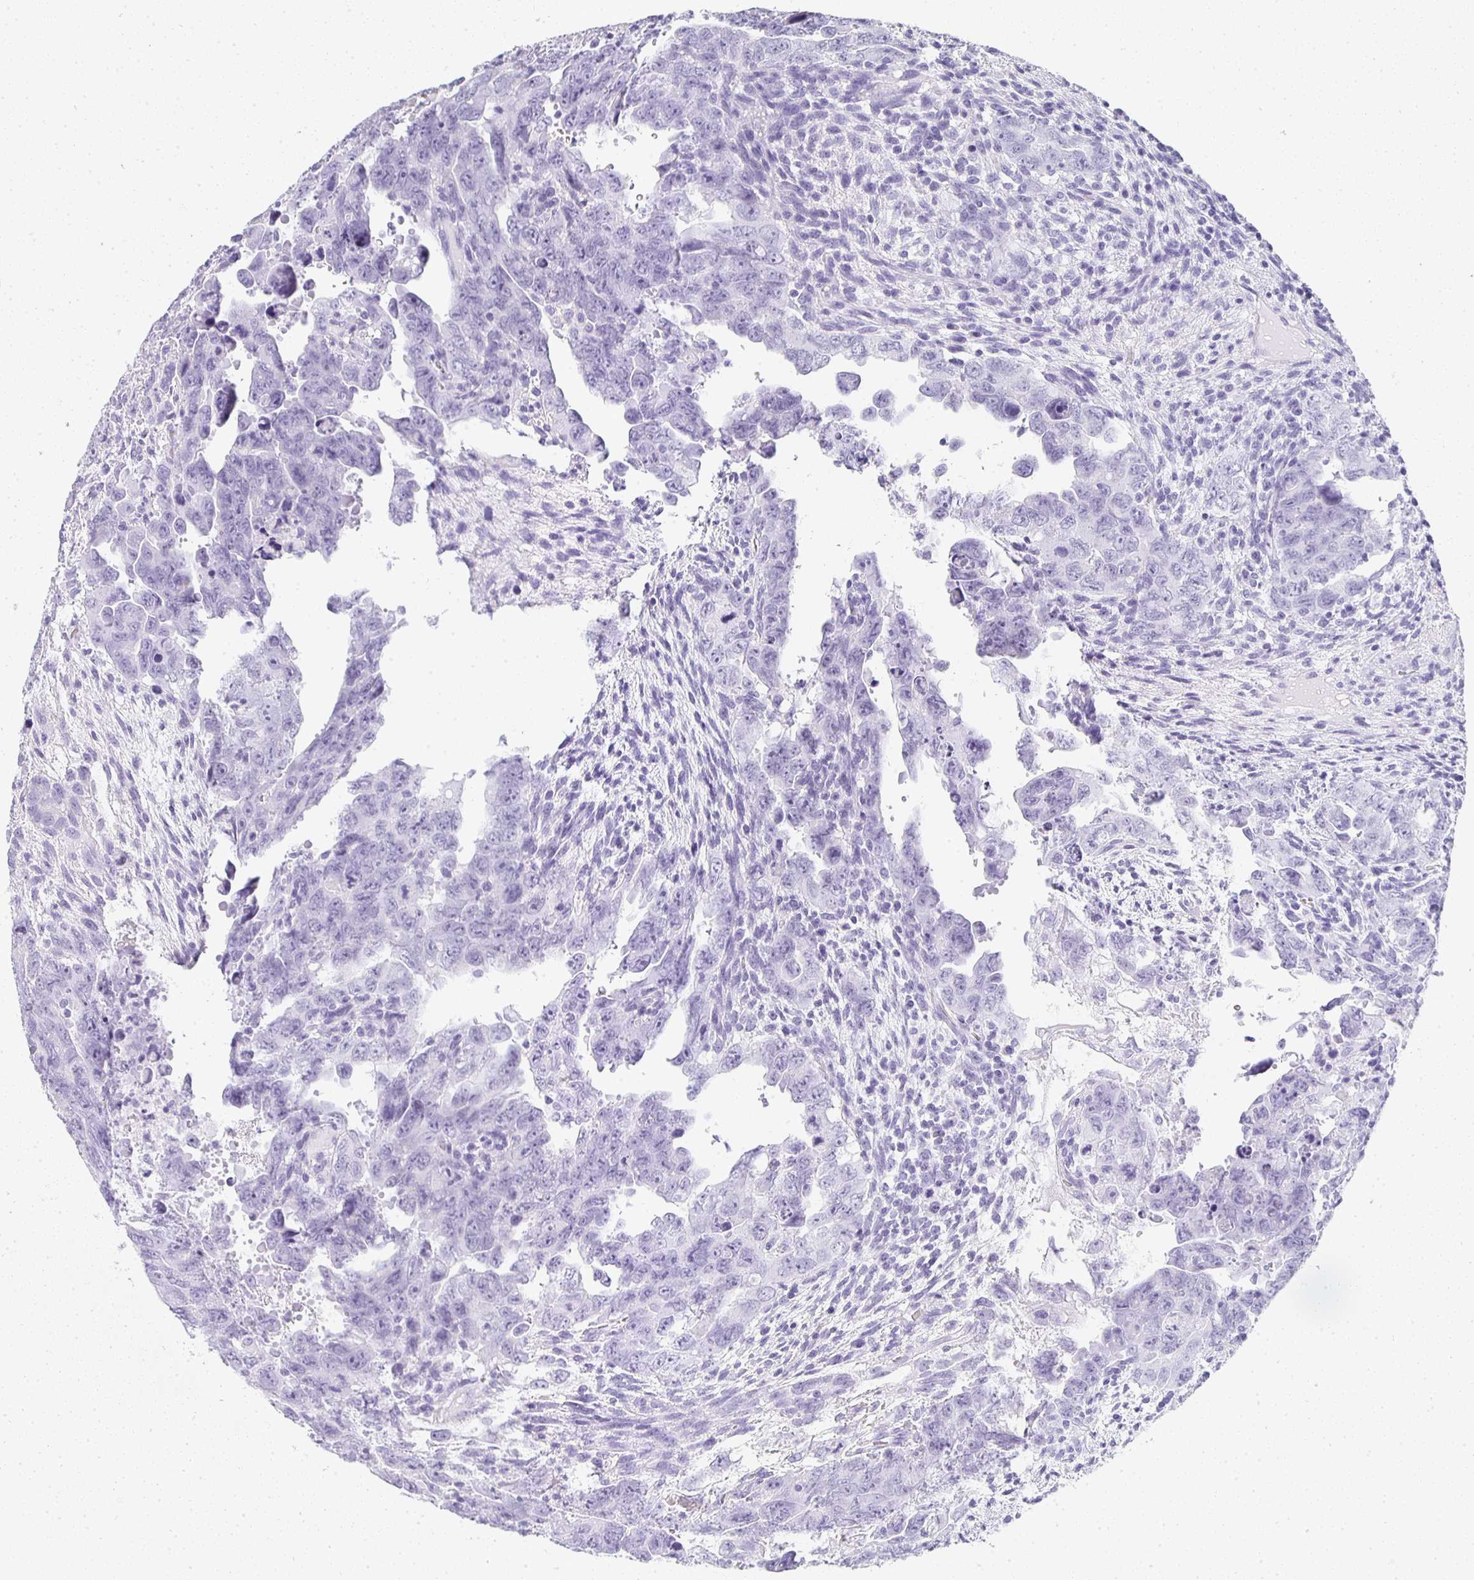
{"staining": {"intensity": "negative", "quantity": "none", "location": "none"}, "tissue": "testis cancer", "cell_type": "Tumor cells", "image_type": "cancer", "snomed": [{"axis": "morphology", "description": "Carcinoma, Embryonal, NOS"}, {"axis": "topography", "description": "Testis"}], "caption": "Protein analysis of embryonal carcinoma (testis) exhibits no significant expression in tumor cells. (Stains: DAB (3,3'-diaminobenzidine) immunohistochemistry (IHC) with hematoxylin counter stain, Microscopy: brightfield microscopy at high magnification).", "gene": "TPSD1", "patient": {"sex": "male", "age": 24}}